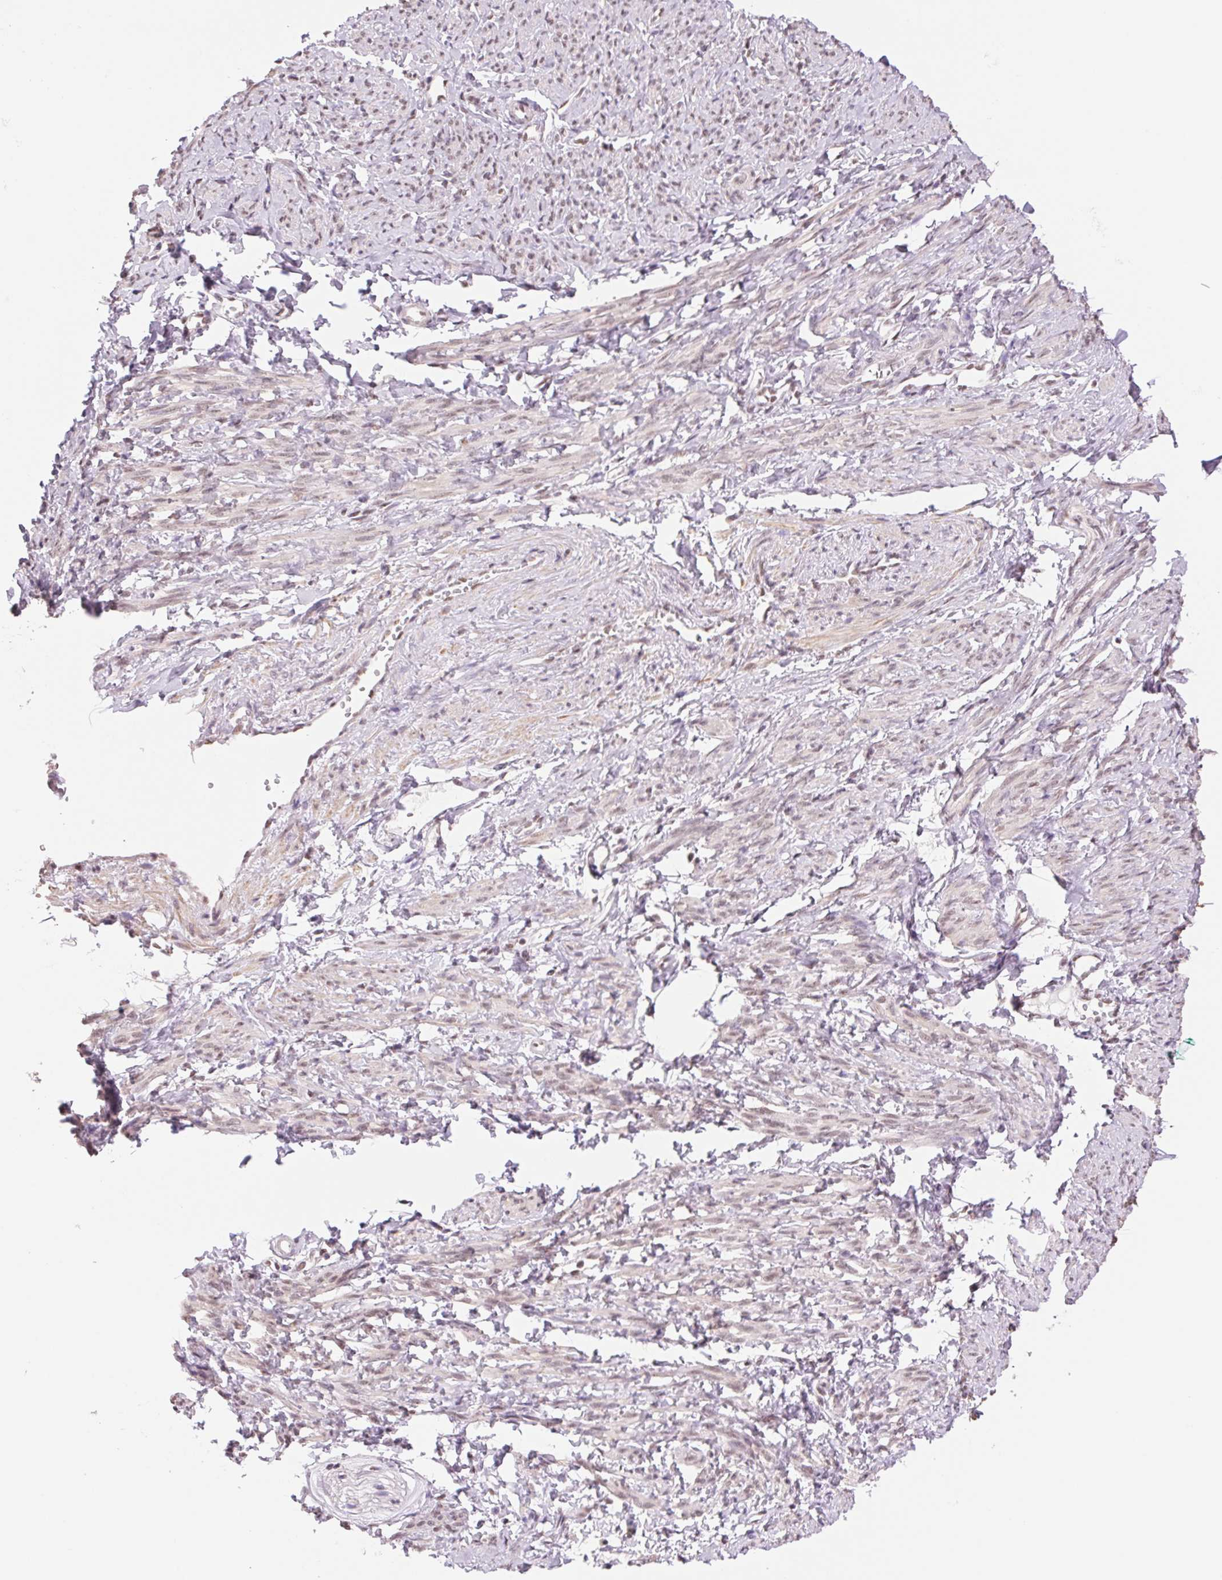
{"staining": {"intensity": "moderate", "quantity": "<25%", "location": "cytoplasmic/membranous"}, "tissue": "smooth muscle", "cell_type": "Smooth muscle cells", "image_type": "normal", "snomed": [{"axis": "morphology", "description": "Normal tissue, NOS"}, {"axis": "topography", "description": "Smooth muscle"}], "caption": "Benign smooth muscle demonstrates moderate cytoplasmic/membranous staining in about <25% of smooth muscle cells.", "gene": "RPRD1B", "patient": {"sex": "female", "age": 65}}